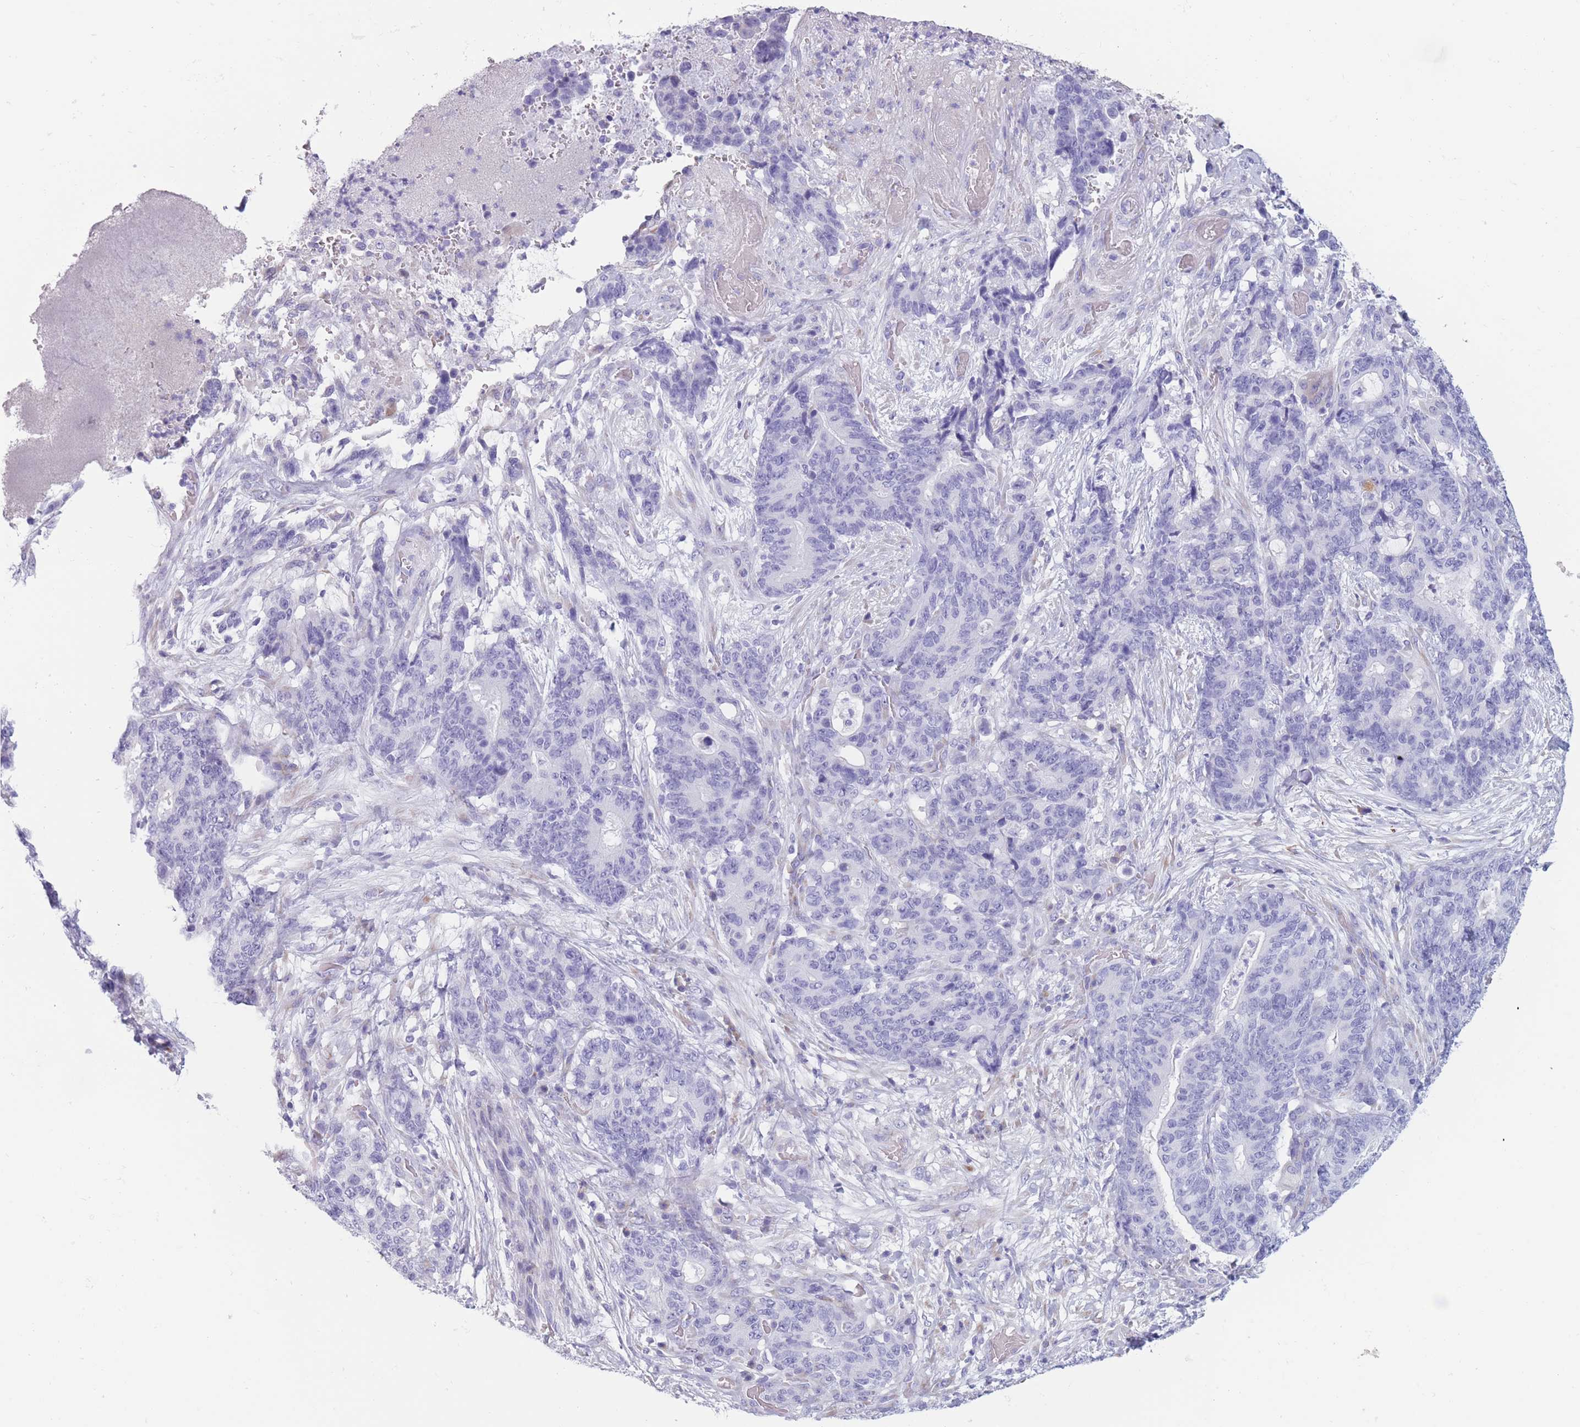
{"staining": {"intensity": "negative", "quantity": "none", "location": "none"}, "tissue": "stomach cancer", "cell_type": "Tumor cells", "image_type": "cancer", "snomed": [{"axis": "morphology", "description": "Normal tissue, NOS"}, {"axis": "morphology", "description": "Adenocarcinoma, NOS"}, {"axis": "topography", "description": "Stomach"}], "caption": "This is a photomicrograph of immunohistochemistry staining of stomach cancer (adenocarcinoma), which shows no positivity in tumor cells.", "gene": "COL27A1", "patient": {"sex": "female", "age": 64}}